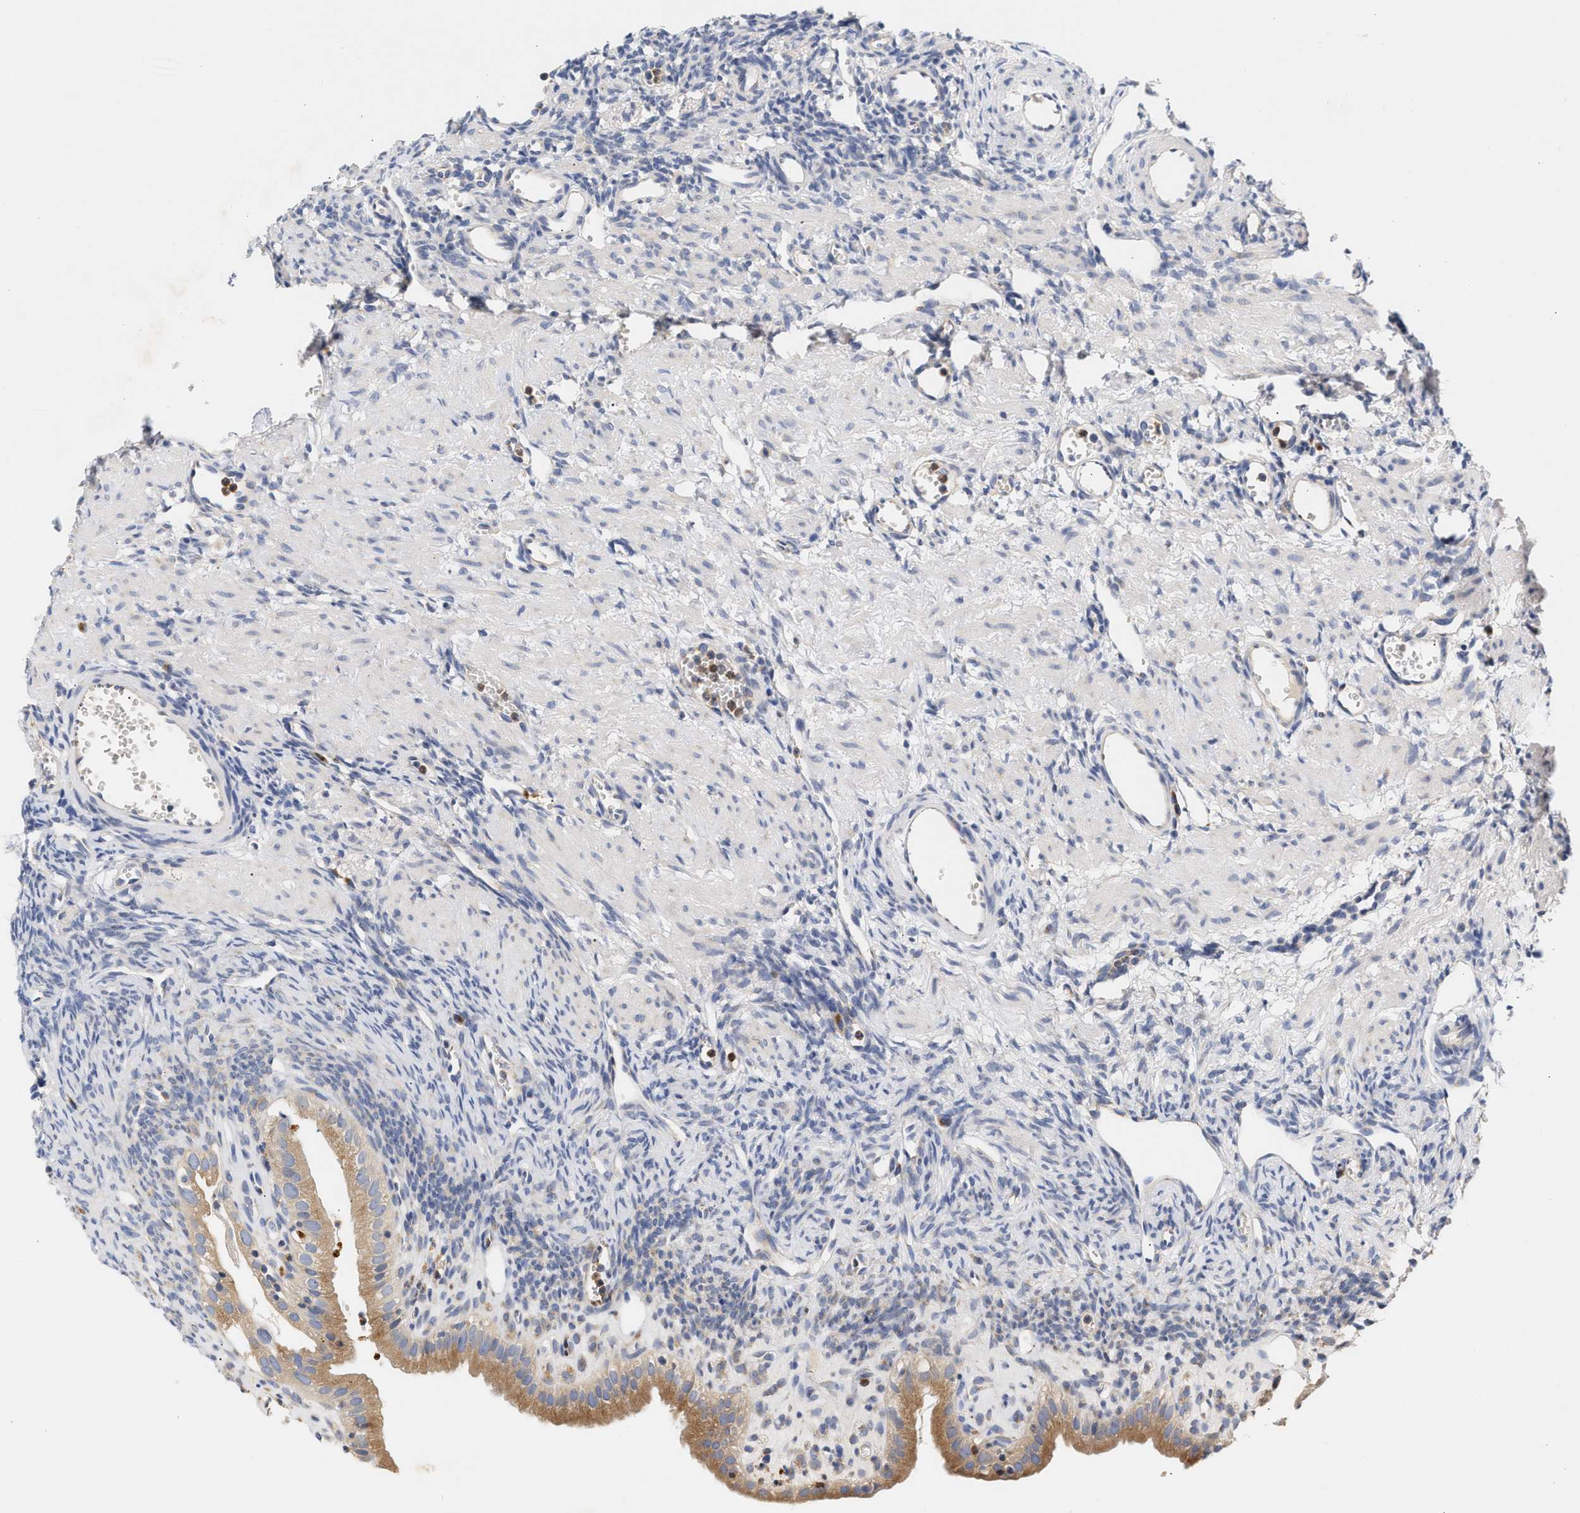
{"staining": {"intensity": "strong", "quantity": ">75%", "location": "cytoplasmic/membranous"}, "tissue": "ovary", "cell_type": "Follicle cells", "image_type": "normal", "snomed": [{"axis": "morphology", "description": "Normal tissue, NOS"}, {"axis": "topography", "description": "Ovary"}], "caption": "Ovary stained with DAB immunohistochemistry (IHC) demonstrates high levels of strong cytoplasmic/membranous expression in about >75% of follicle cells.", "gene": "TRIM50", "patient": {"sex": "female", "age": 33}}